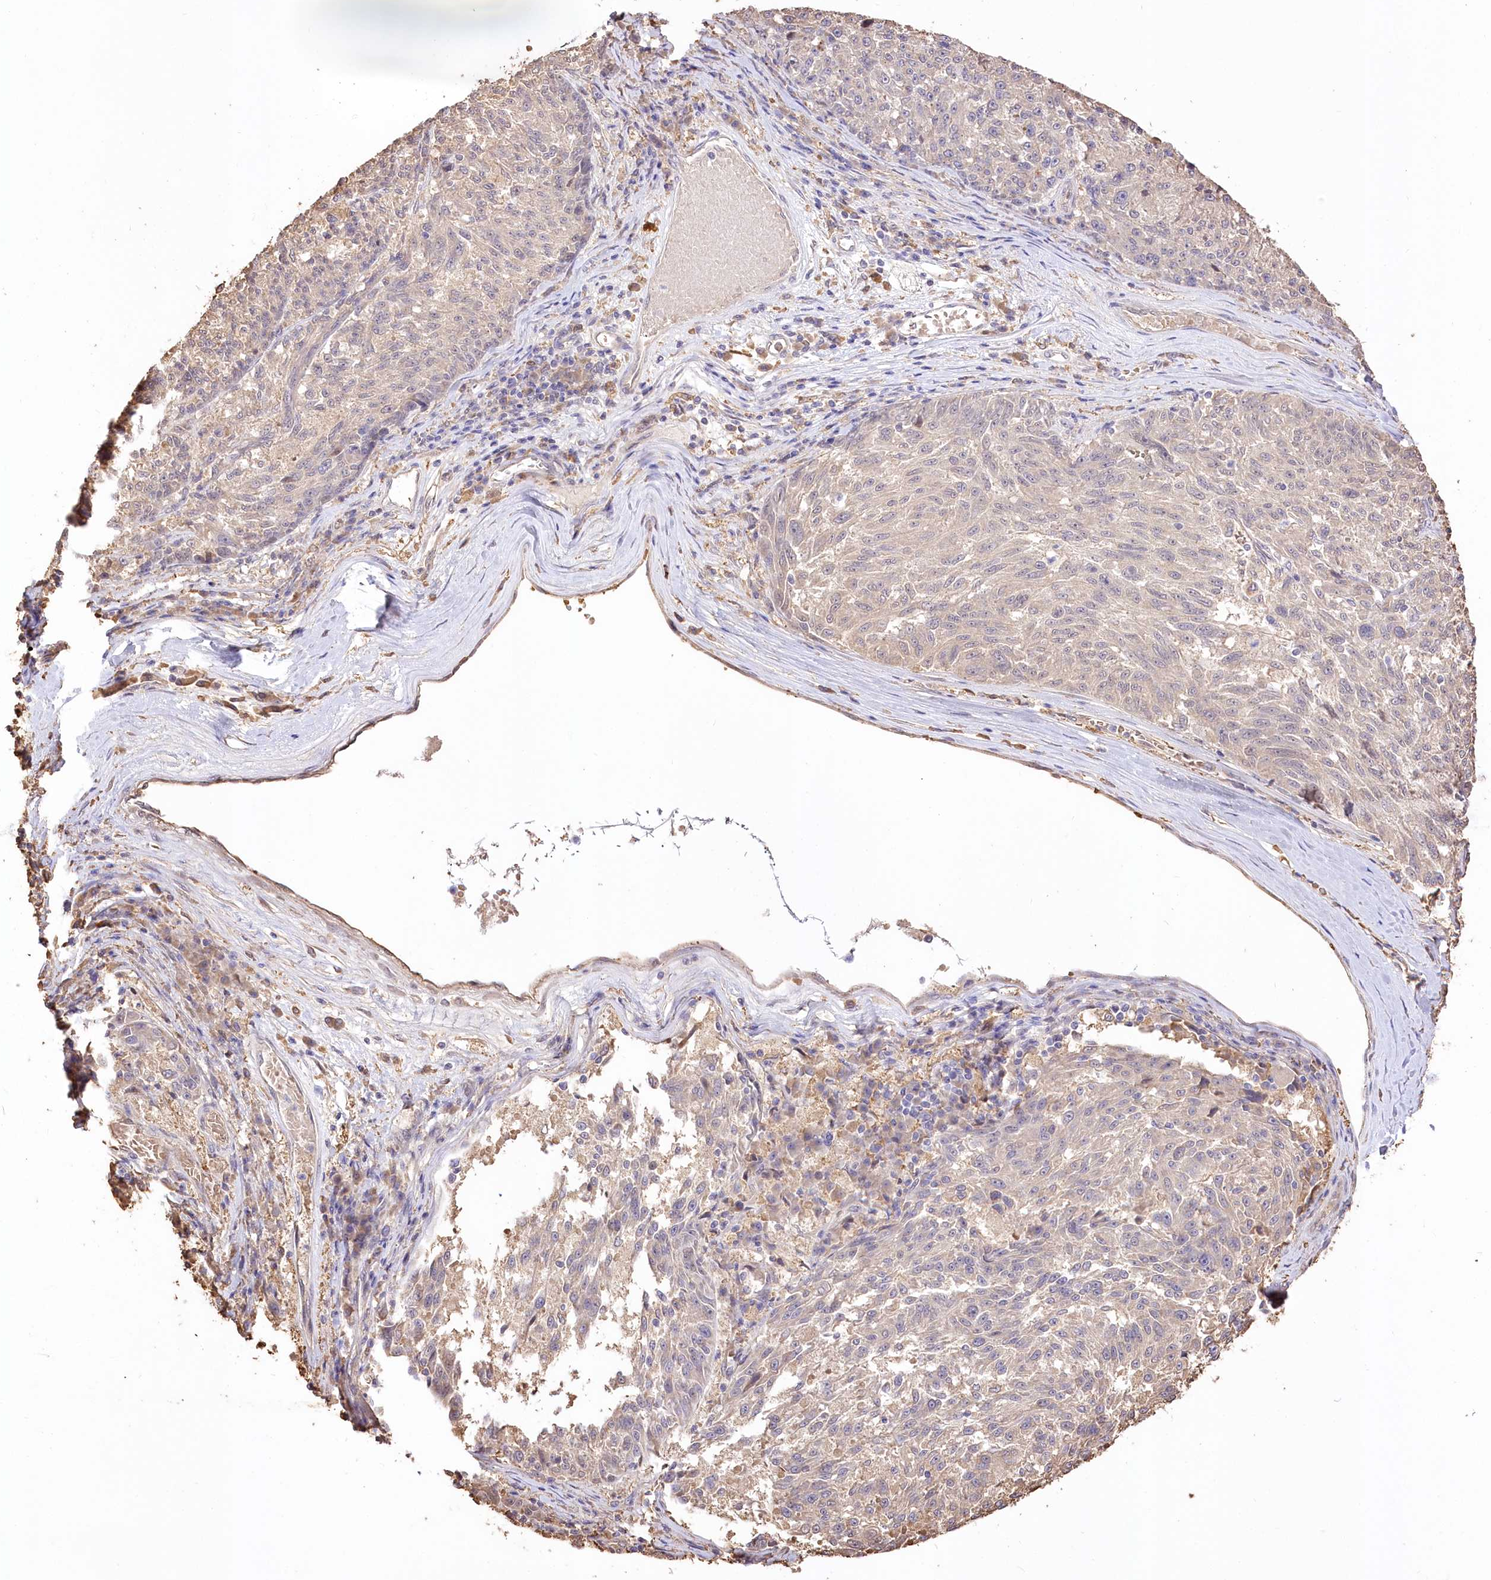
{"staining": {"intensity": "negative", "quantity": "none", "location": "none"}, "tissue": "melanoma", "cell_type": "Tumor cells", "image_type": "cancer", "snomed": [{"axis": "morphology", "description": "Malignant melanoma, NOS"}, {"axis": "topography", "description": "Skin"}], "caption": "High power microscopy photomicrograph of an IHC histopathology image of melanoma, revealing no significant expression in tumor cells.", "gene": "R3HDM2", "patient": {"sex": "male", "age": 53}}